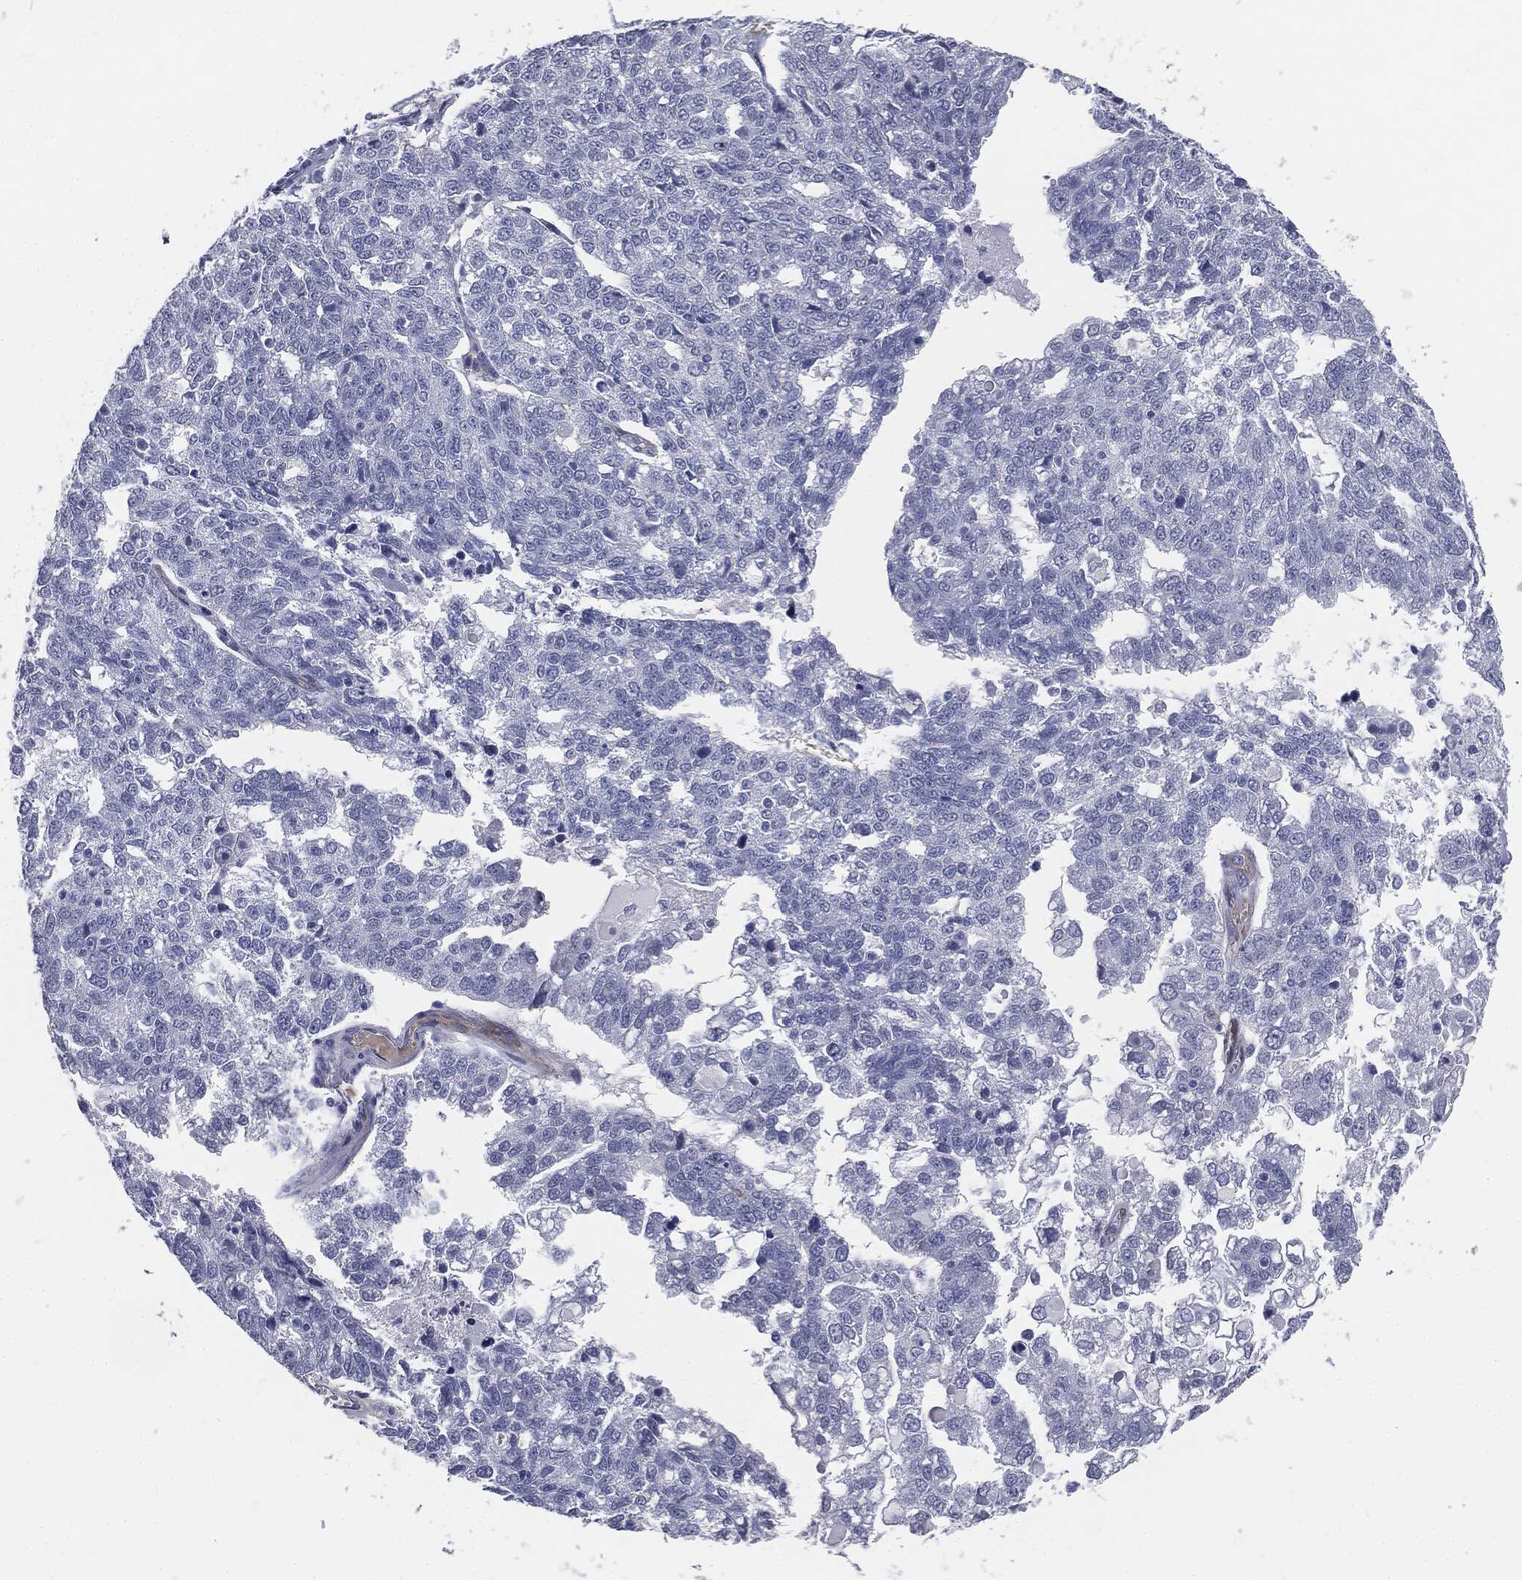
{"staining": {"intensity": "negative", "quantity": "none", "location": "none"}, "tissue": "ovarian cancer", "cell_type": "Tumor cells", "image_type": "cancer", "snomed": [{"axis": "morphology", "description": "Cystadenocarcinoma, serous, NOS"}, {"axis": "topography", "description": "Ovary"}], "caption": "The immunohistochemistry histopathology image has no significant staining in tumor cells of ovarian cancer (serous cystadenocarcinoma) tissue.", "gene": "MUC5AC", "patient": {"sex": "female", "age": 71}}